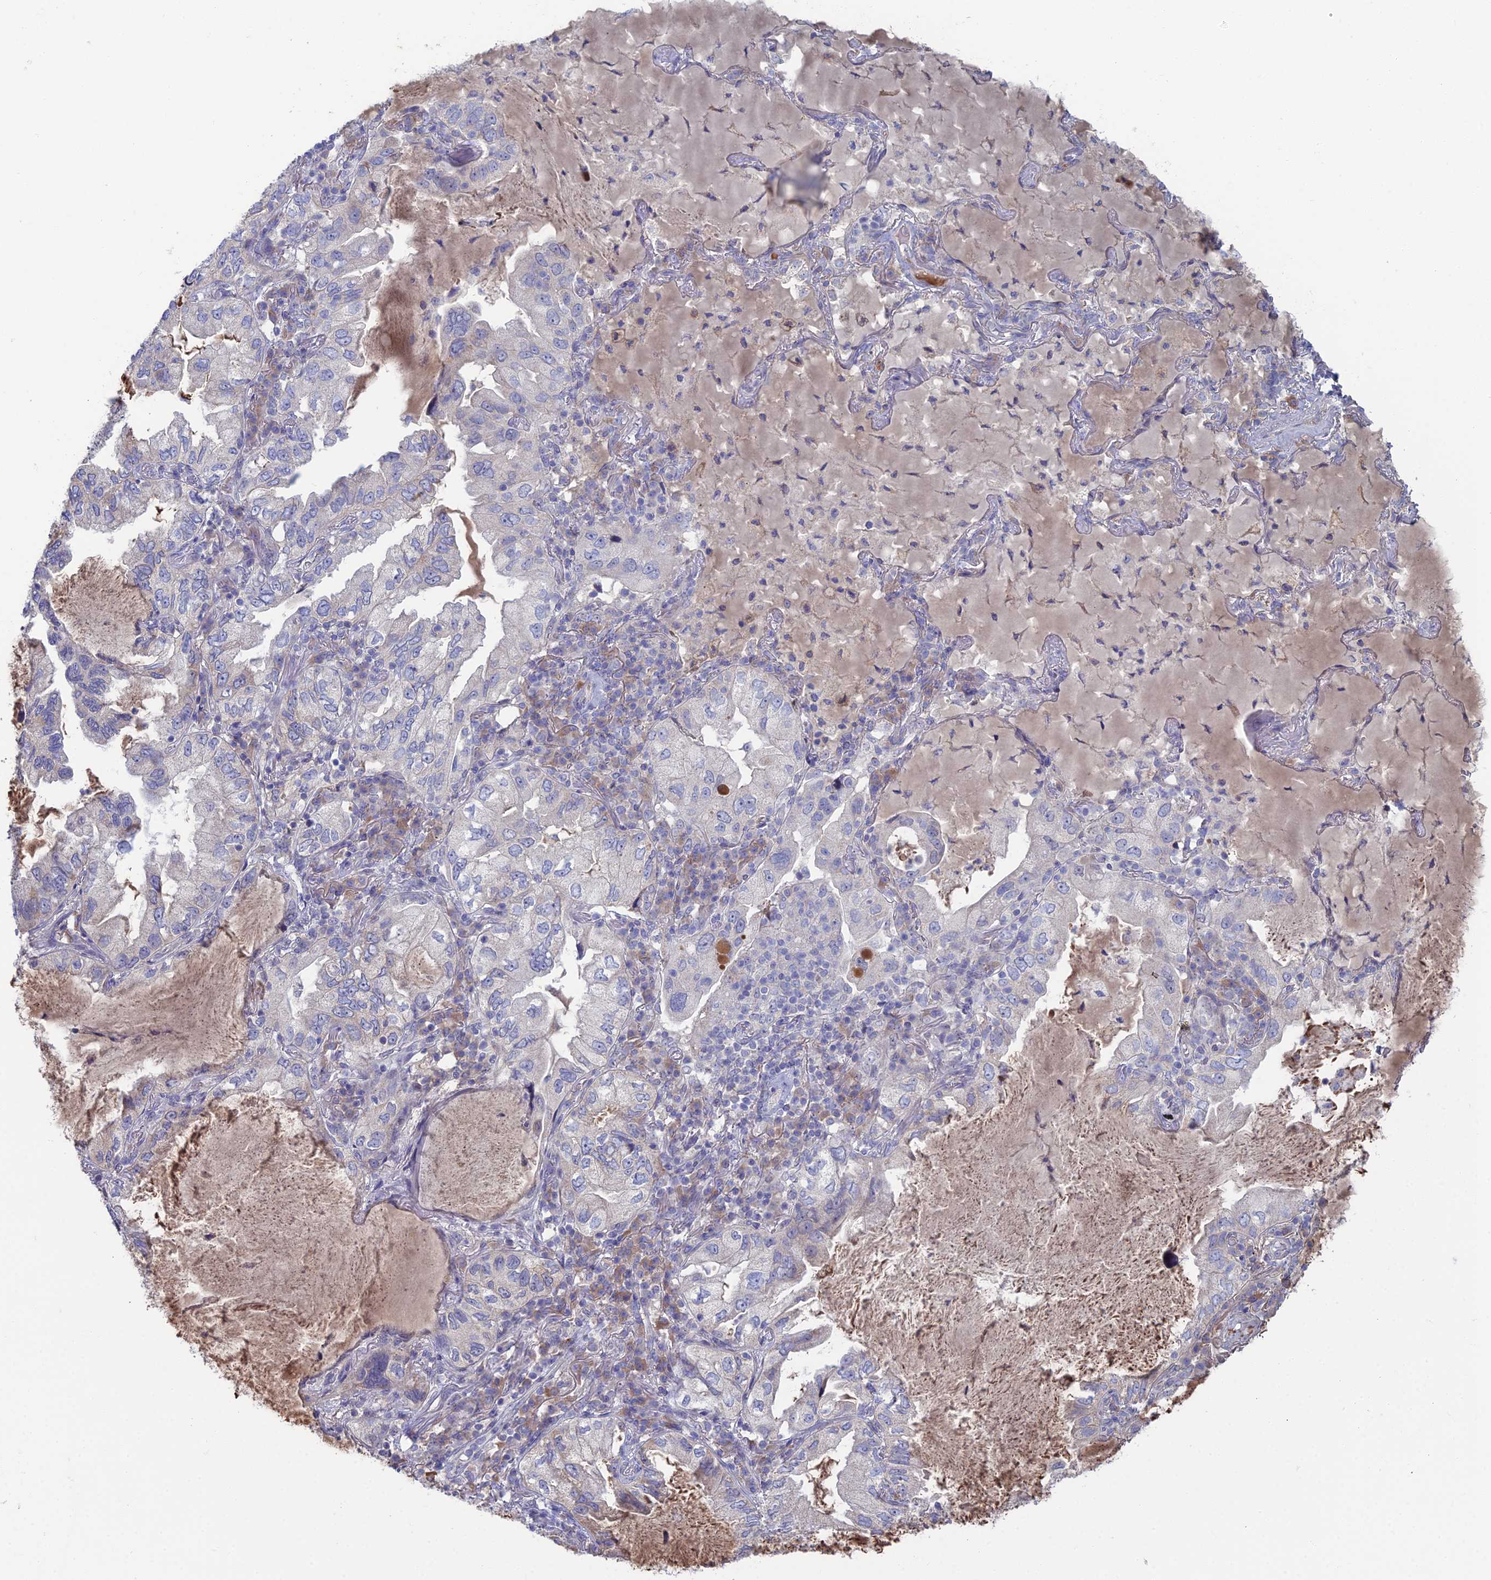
{"staining": {"intensity": "negative", "quantity": "none", "location": "none"}, "tissue": "lung cancer", "cell_type": "Tumor cells", "image_type": "cancer", "snomed": [{"axis": "morphology", "description": "Adenocarcinoma, NOS"}, {"axis": "topography", "description": "Lung"}], "caption": "Immunohistochemistry (IHC) histopathology image of neoplastic tissue: human lung adenocarcinoma stained with DAB (3,3'-diaminobenzidine) displays no significant protein staining in tumor cells.", "gene": "ARL16", "patient": {"sex": "female", "age": 69}}